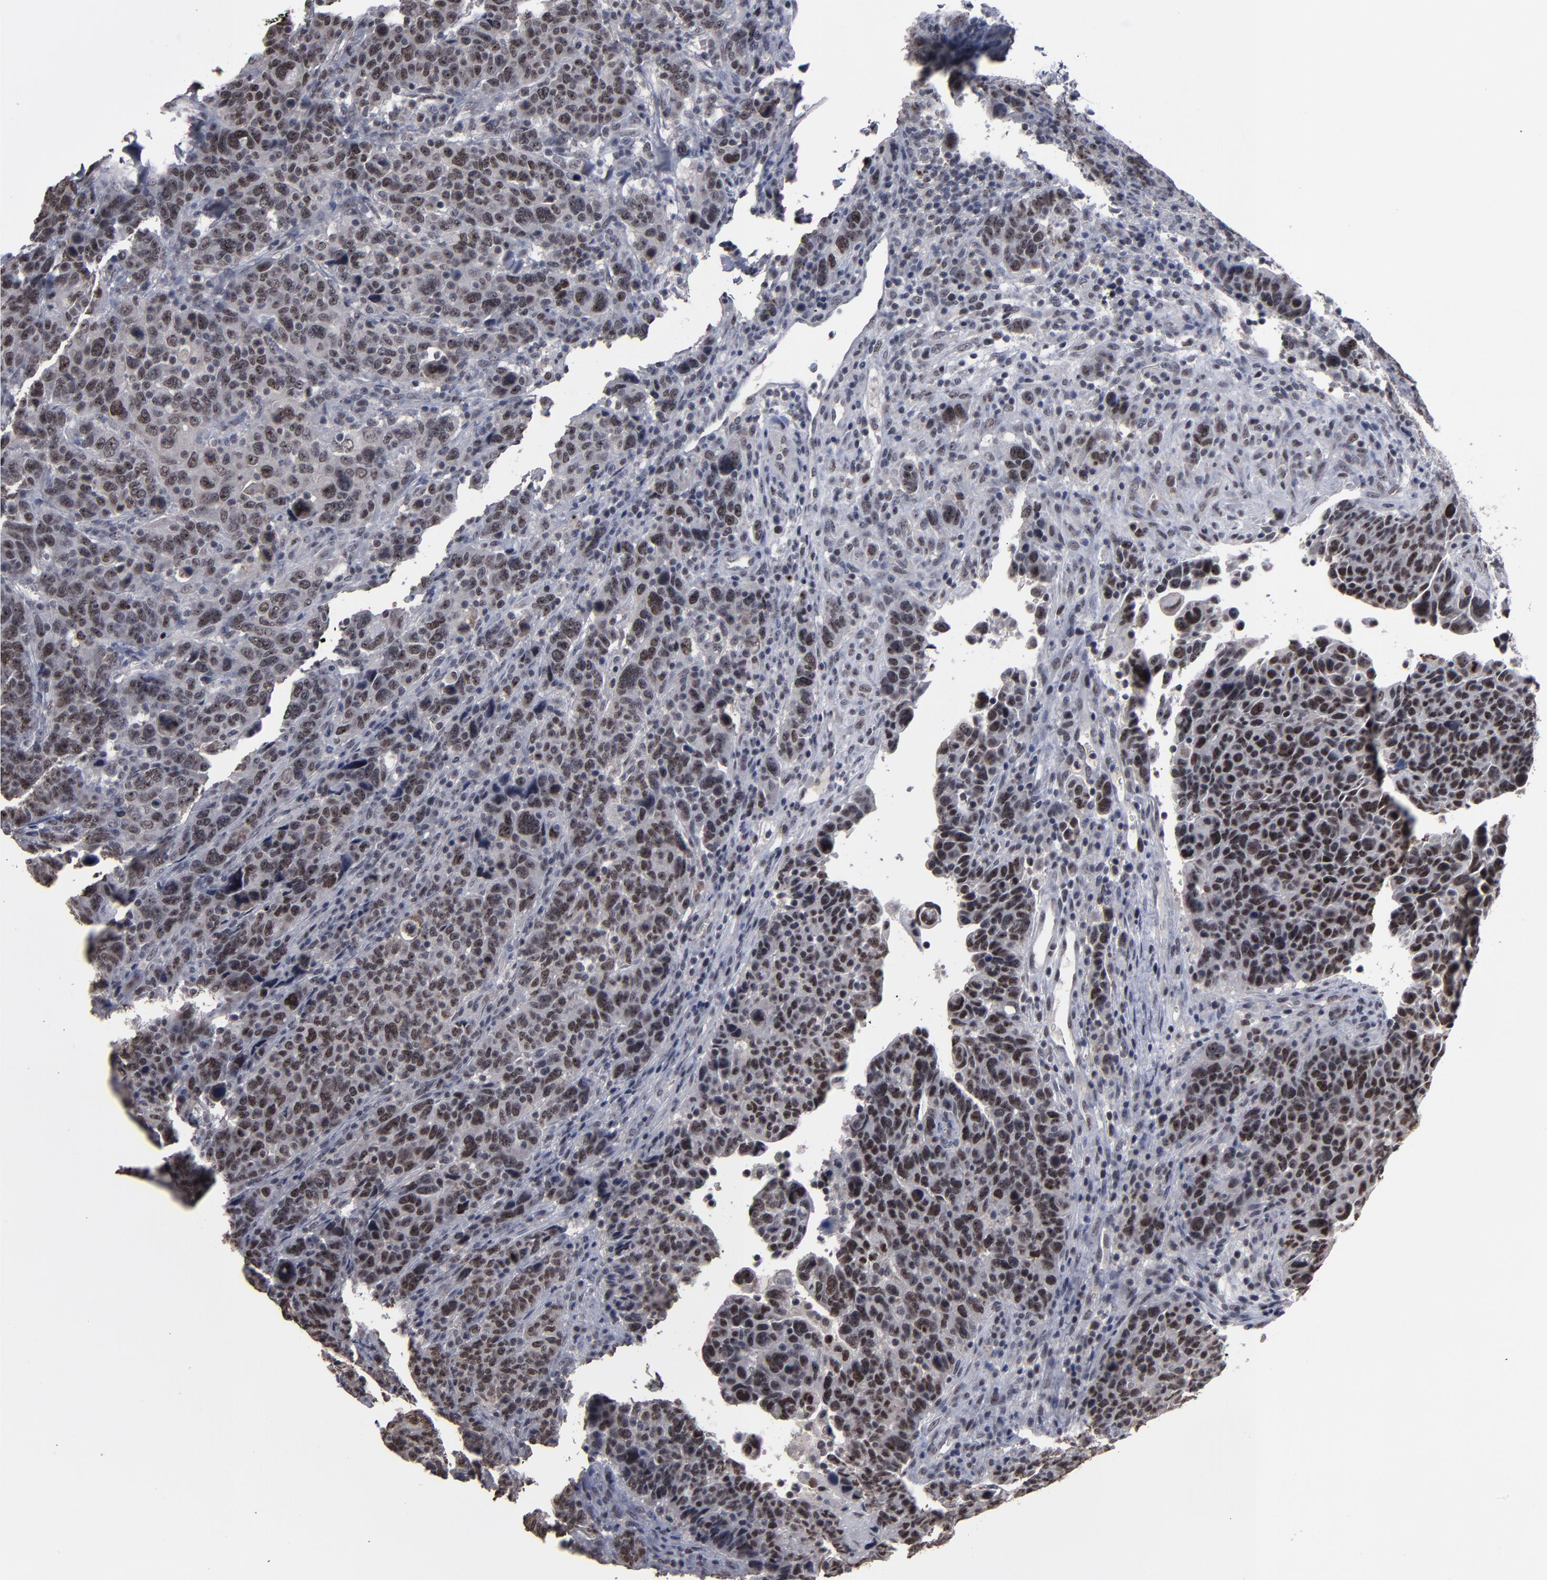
{"staining": {"intensity": "strong", "quantity": "25%-75%", "location": "nuclear"}, "tissue": "breast cancer", "cell_type": "Tumor cells", "image_type": "cancer", "snomed": [{"axis": "morphology", "description": "Duct carcinoma"}, {"axis": "topography", "description": "Breast"}], "caption": "Tumor cells reveal high levels of strong nuclear positivity in approximately 25%-75% of cells in human breast intraductal carcinoma.", "gene": "SSRP1", "patient": {"sex": "female", "age": 37}}